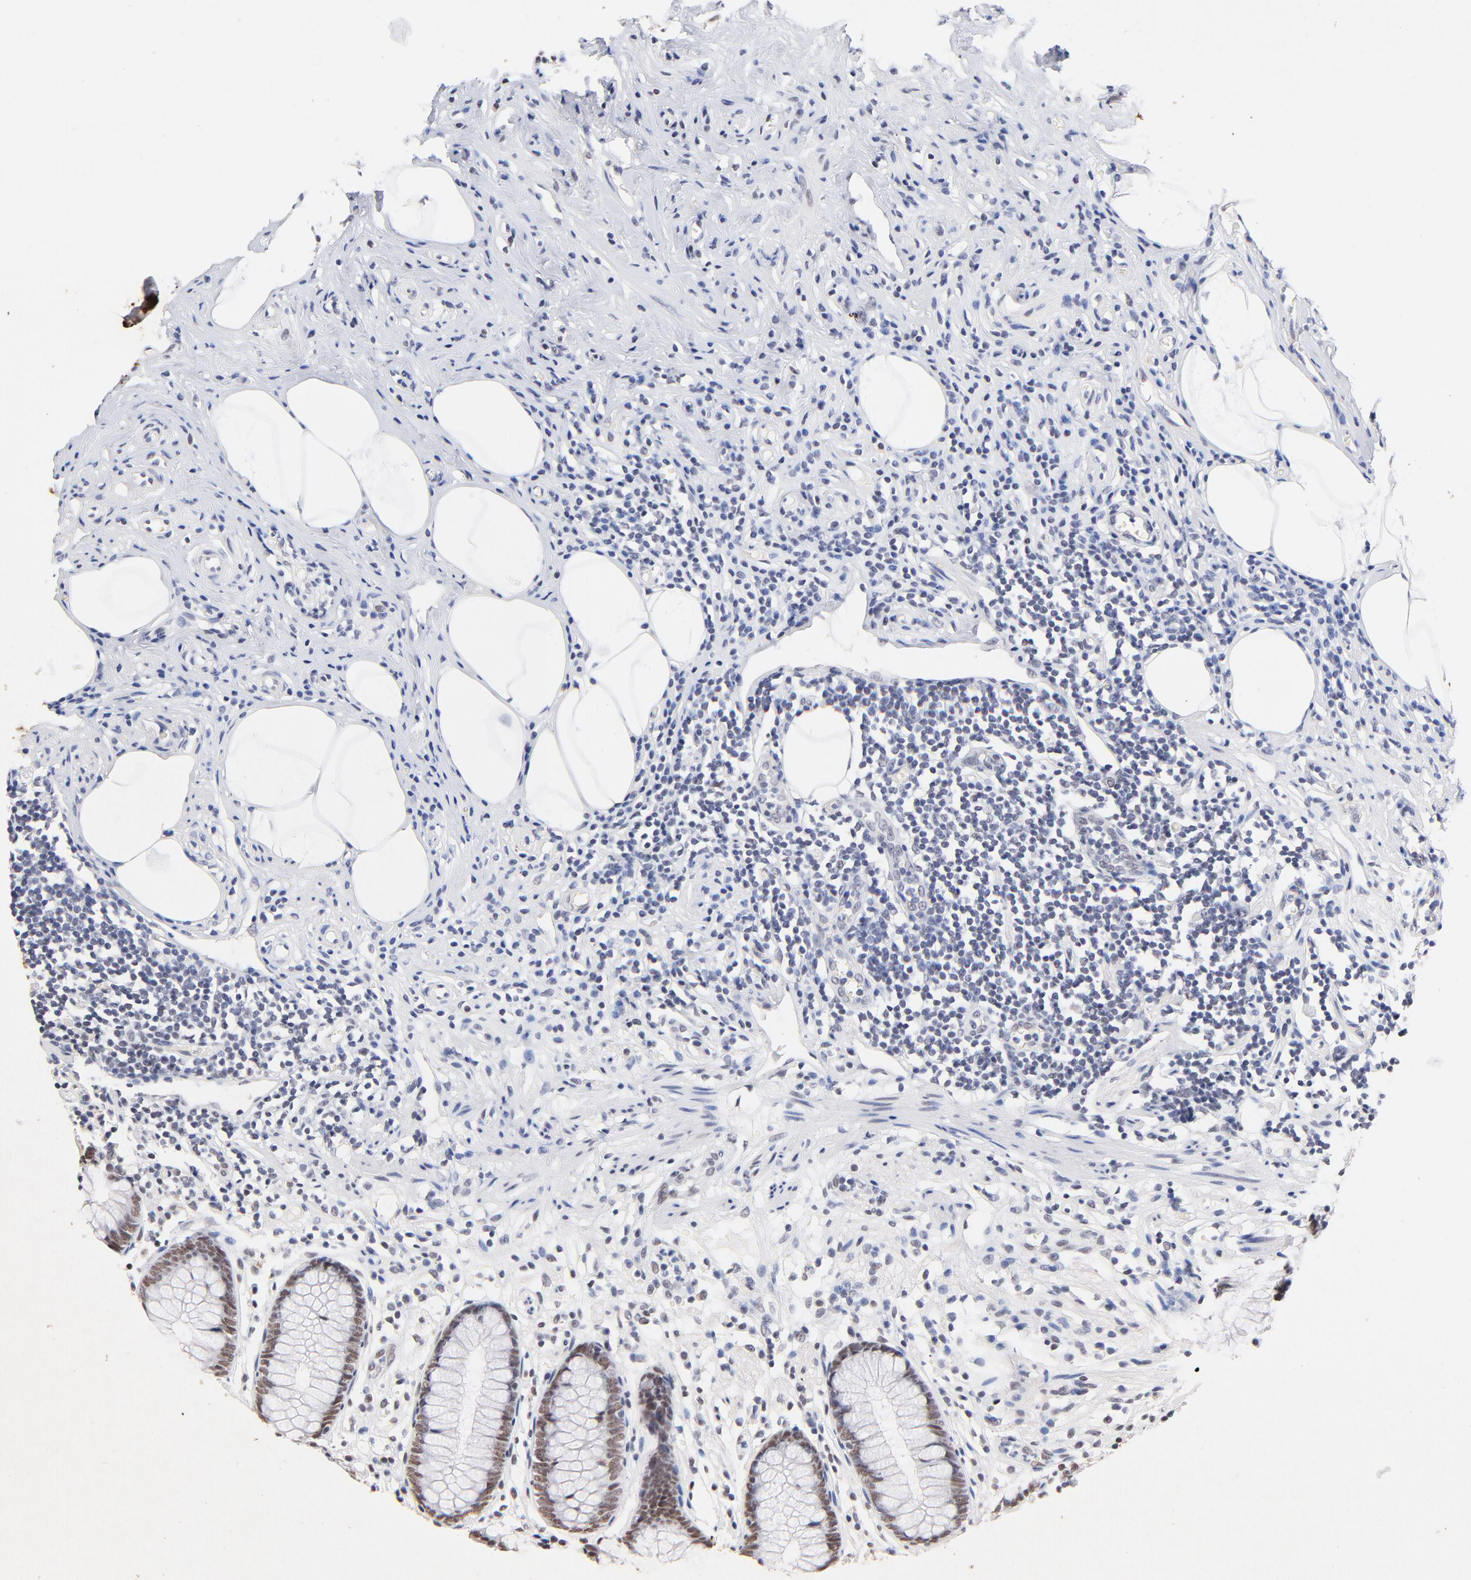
{"staining": {"intensity": "moderate", "quantity": ">75%", "location": "nuclear"}, "tissue": "appendix", "cell_type": "Glandular cells", "image_type": "normal", "snomed": [{"axis": "morphology", "description": "Normal tissue, NOS"}, {"axis": "topography", "description": "Appendix"}], "caption": "Brown immunohistochemical staining in unremarkable human appendix displays moderate nuclear staining in approximately >75% of glandular cells.", "gene": "ZNF74", "patient": {"sex": "male", "age": 38}}